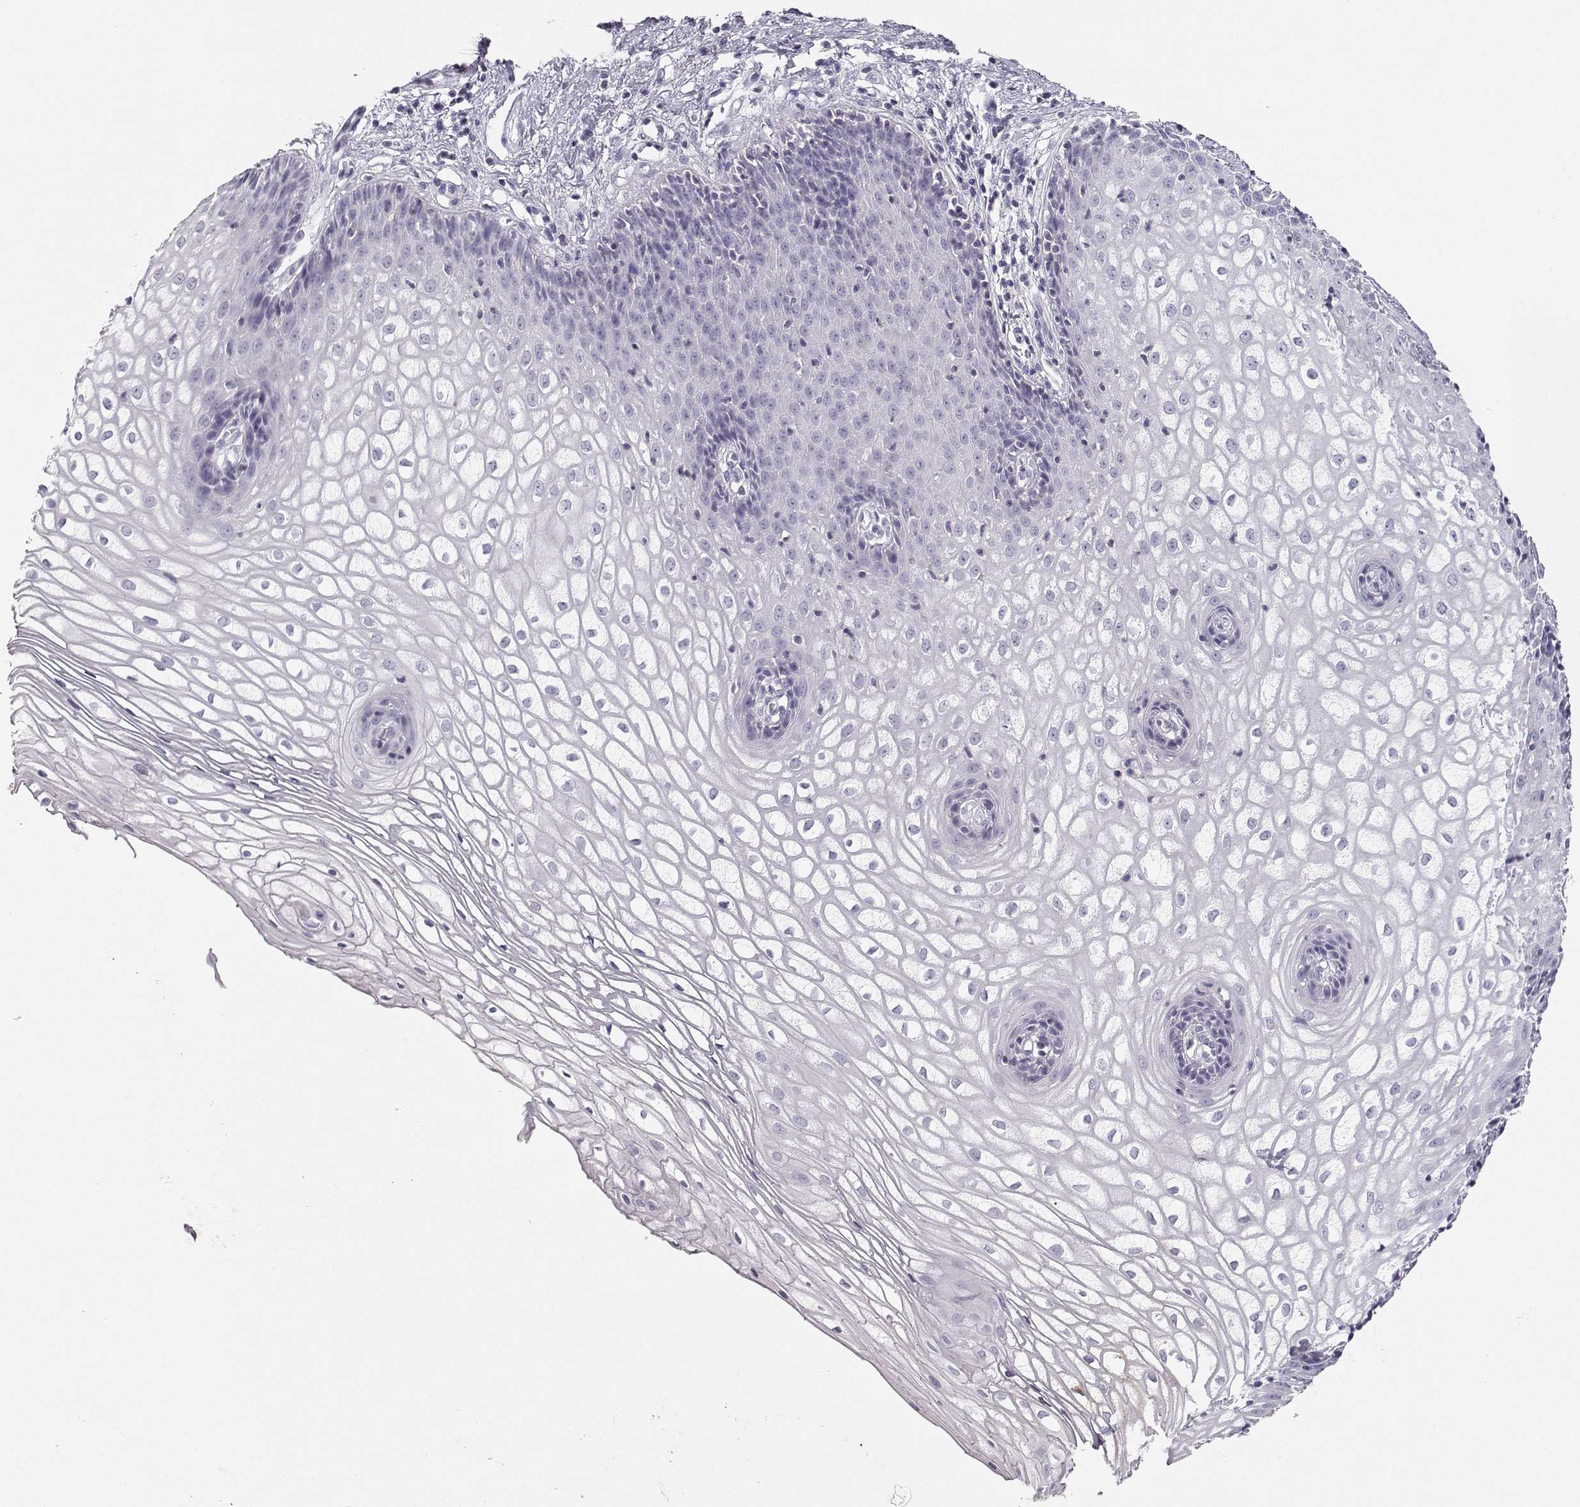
{"staining": {"intensity": "negative", "quantity": "none", "location": "none"}, "tissue": "vagina", "cell_type": "Squamous epithelial cells", "image_type": "normal", "snomed": [{"axis": "morphology", "description": "Normal tissue, NOS"}, {"axis": "topography", "description": "Vagina"}], "caption": "A high-resolution histopathology image shows IHC staining of normal vagina, which demonstrates no significant staining in squamous epithelial cells. (Stains: DAB (3,3'-diaminobenzidine) IHC with hematoxylin counter stain, Microscopy: brightfield microscopy at high magnification).", "gene": "FAM166A", "patient": {"sex": "female", "age": 34}}